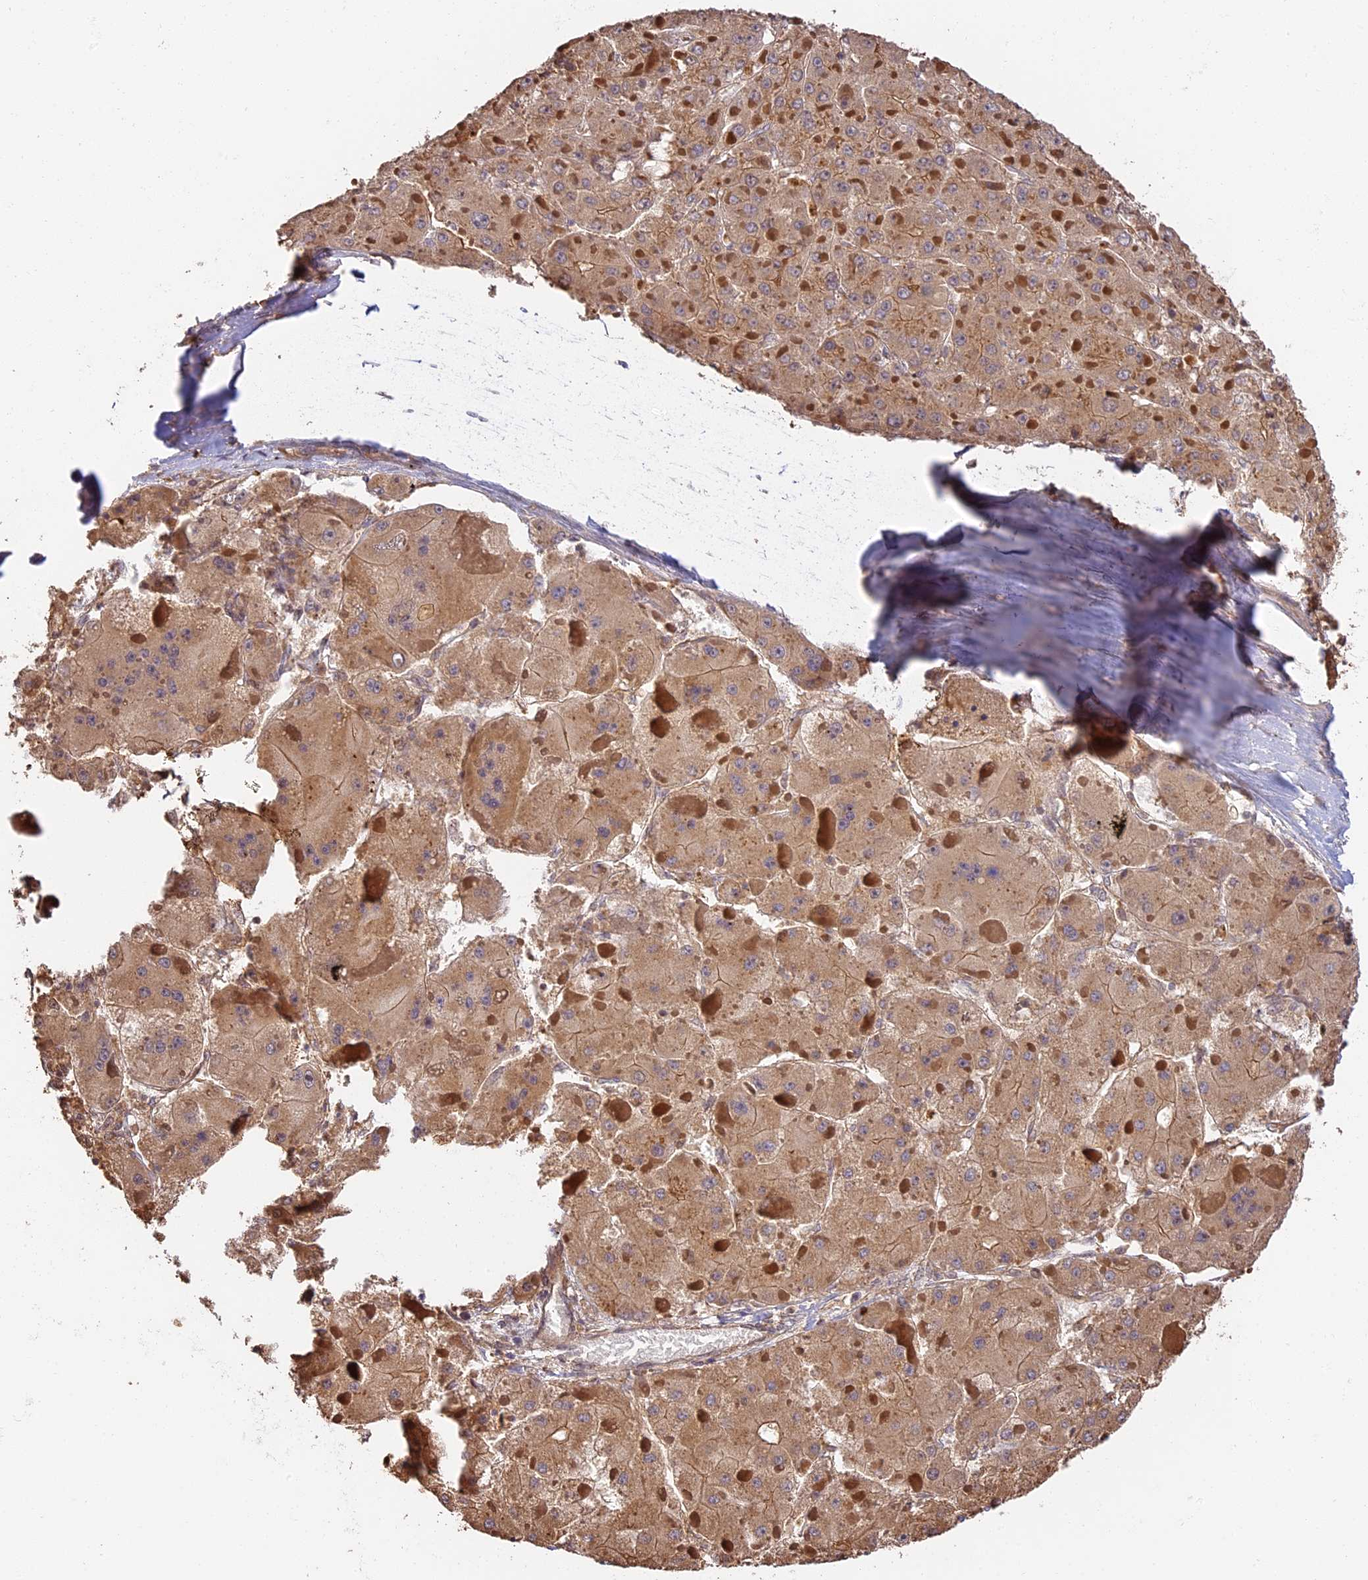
{"staining": {"intensity": "moderate", "quantity": ">75%", "location": "cytoplasmic/membranous"}, "tissue": "liver cancer", "cell_type": "Tumor cells", "image_type": "cancer", "snomed": [{"axis": "morphology", "description": "Carcinoma, Hepatocellular, NOS"}, {"axis": "topography", "description": "Liver"}], "caption": "Brown immunohistochemical staining in hepatocellular carcinoma (liver) exhibits moderate cytoplasmic/membranous expression in approximately >75% of tumor cells.", "gene": "PPP1R37", "patient": {"sex": "female", "age": 73}}